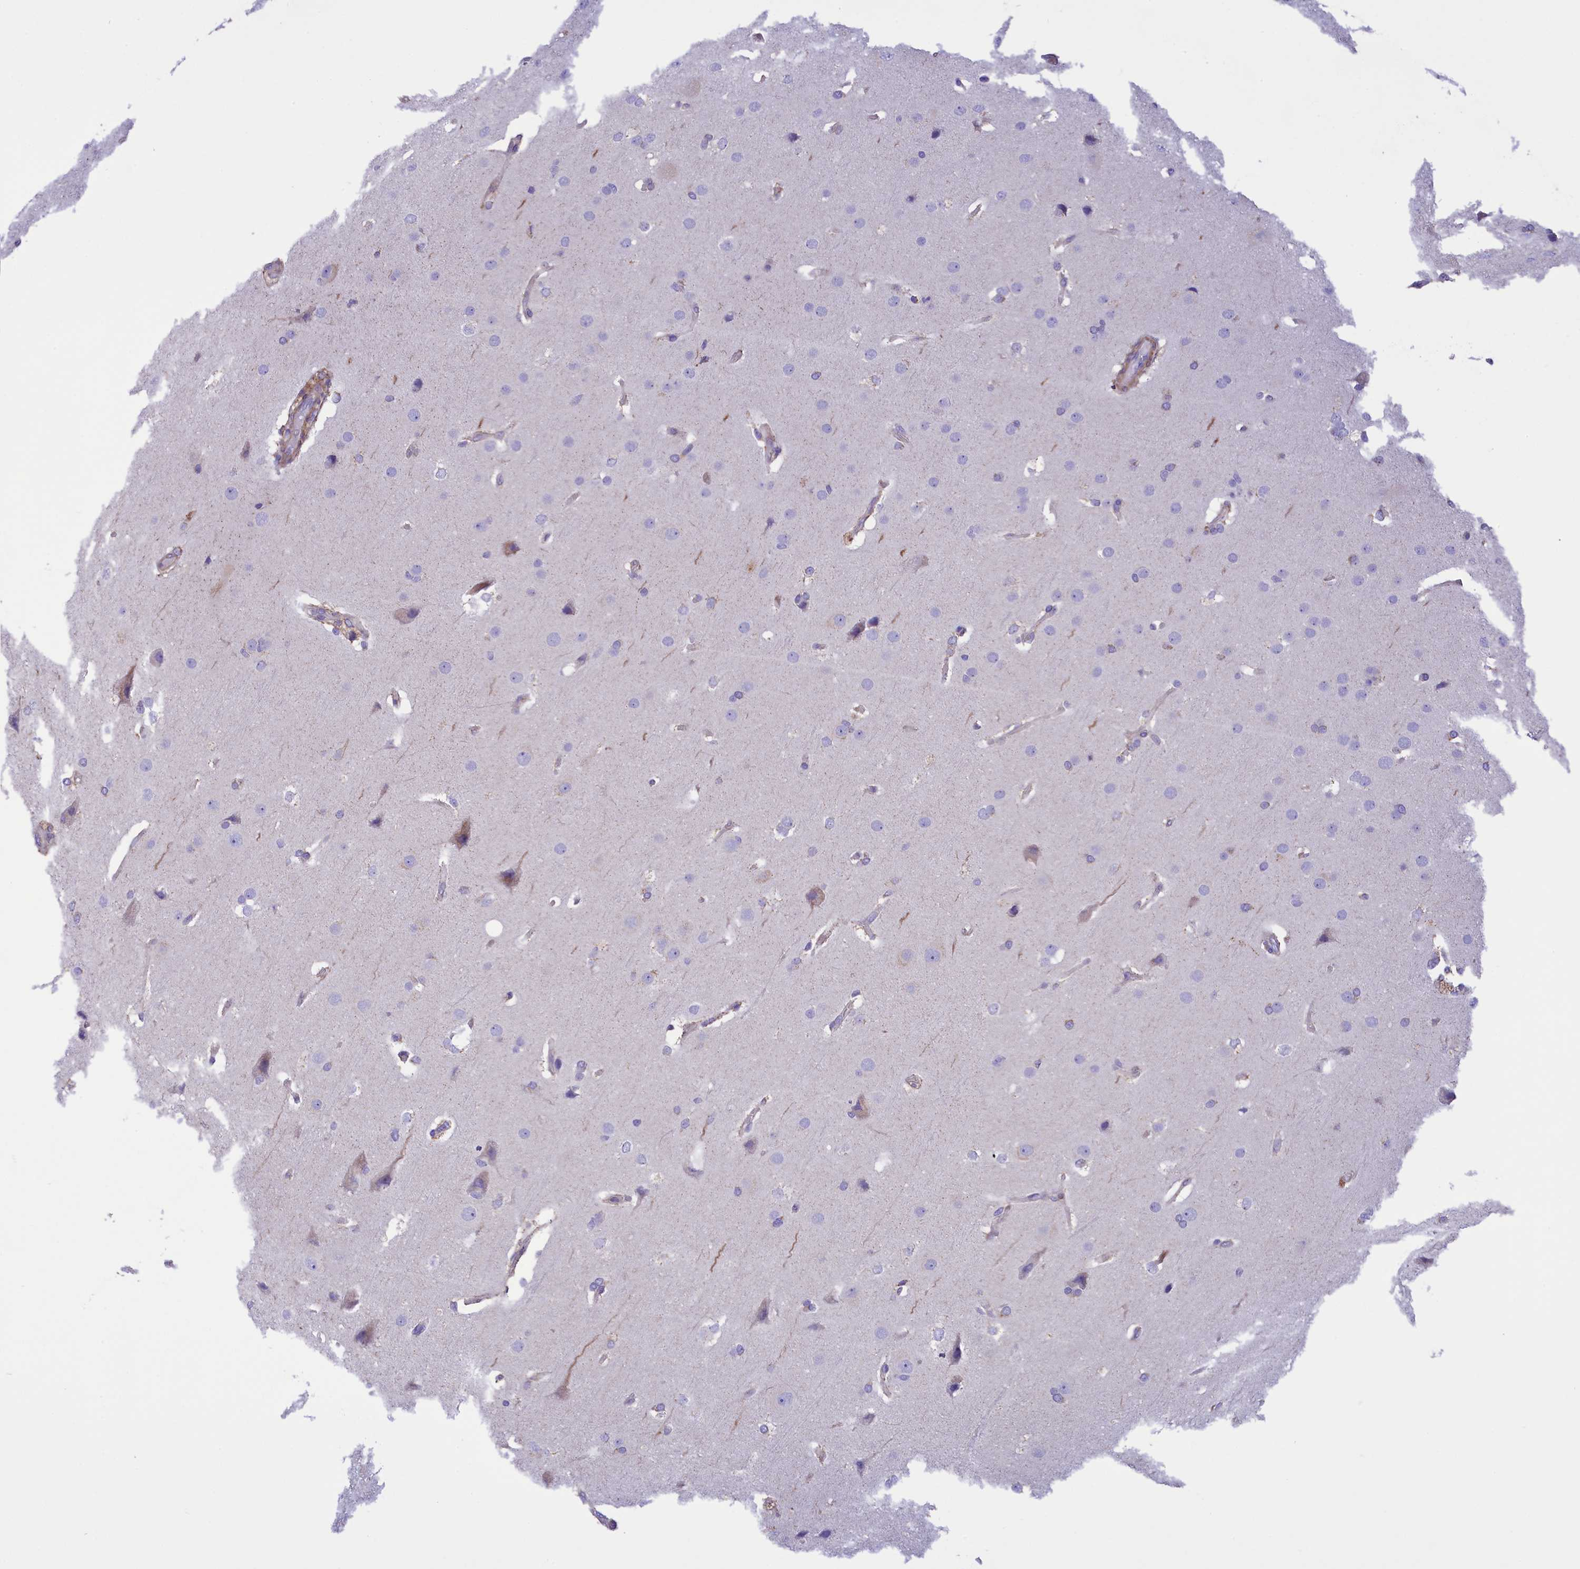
{"staining": {"intensity": "negative", "quantity": "none", "location": "none"}, "tissue": "glioma", "cell_type": "Tumor cells", "image_type": "cancer", "snomed": [{"axis": "morphology", "description": "Glioma, malignant, Low grade"}, {"axis": "topography", "description": "Brain"}], "caption": "IHC photomicrograph of human glioma stained for a protein (brown), which shows no expression in tumor cells.", "gene": "CORO7-PAM16", "patient": {"sex": "female", "age": 37}}